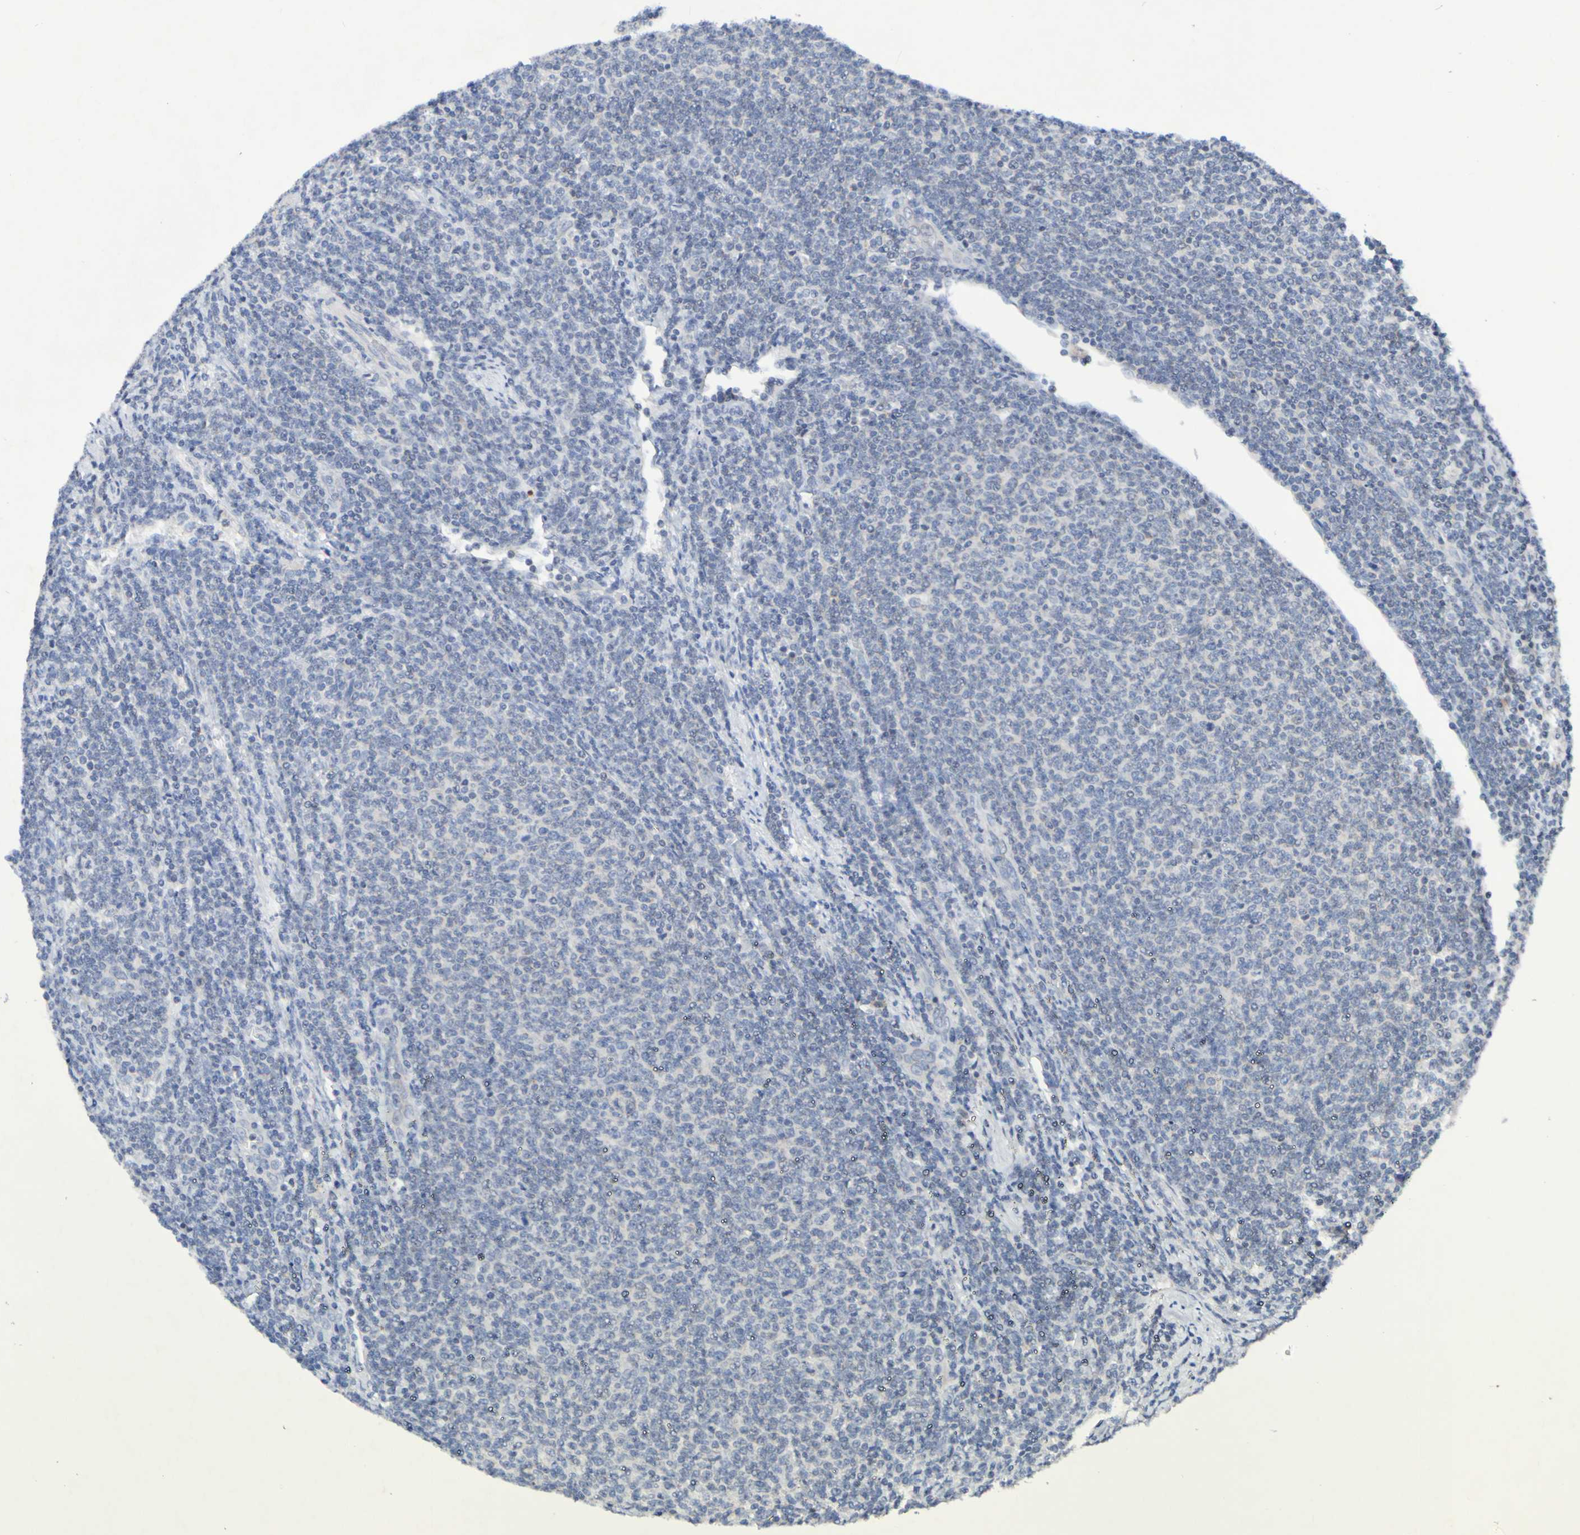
{"staining": {"intensity": "negative", "quantity": "none", "location": "none"}, "tissue": "lymphoma", "cell_type": "Tumor cells", "image_type": "cancer", "snomed": [{"axis": "morphology", "description": "Malignant lymphoma, non-Hodgkin's type, Low grade"}, {"axis": "topography", "description": "Lymph node"}], "caption": "Malignant lymphoma, non-Hodgkin's type (low-grade) was stained to show a protein in brown. There is no significant expression in tumor cells.", "gene": "PTP4A2", "patient": {"sex": "male", "age": 66}}